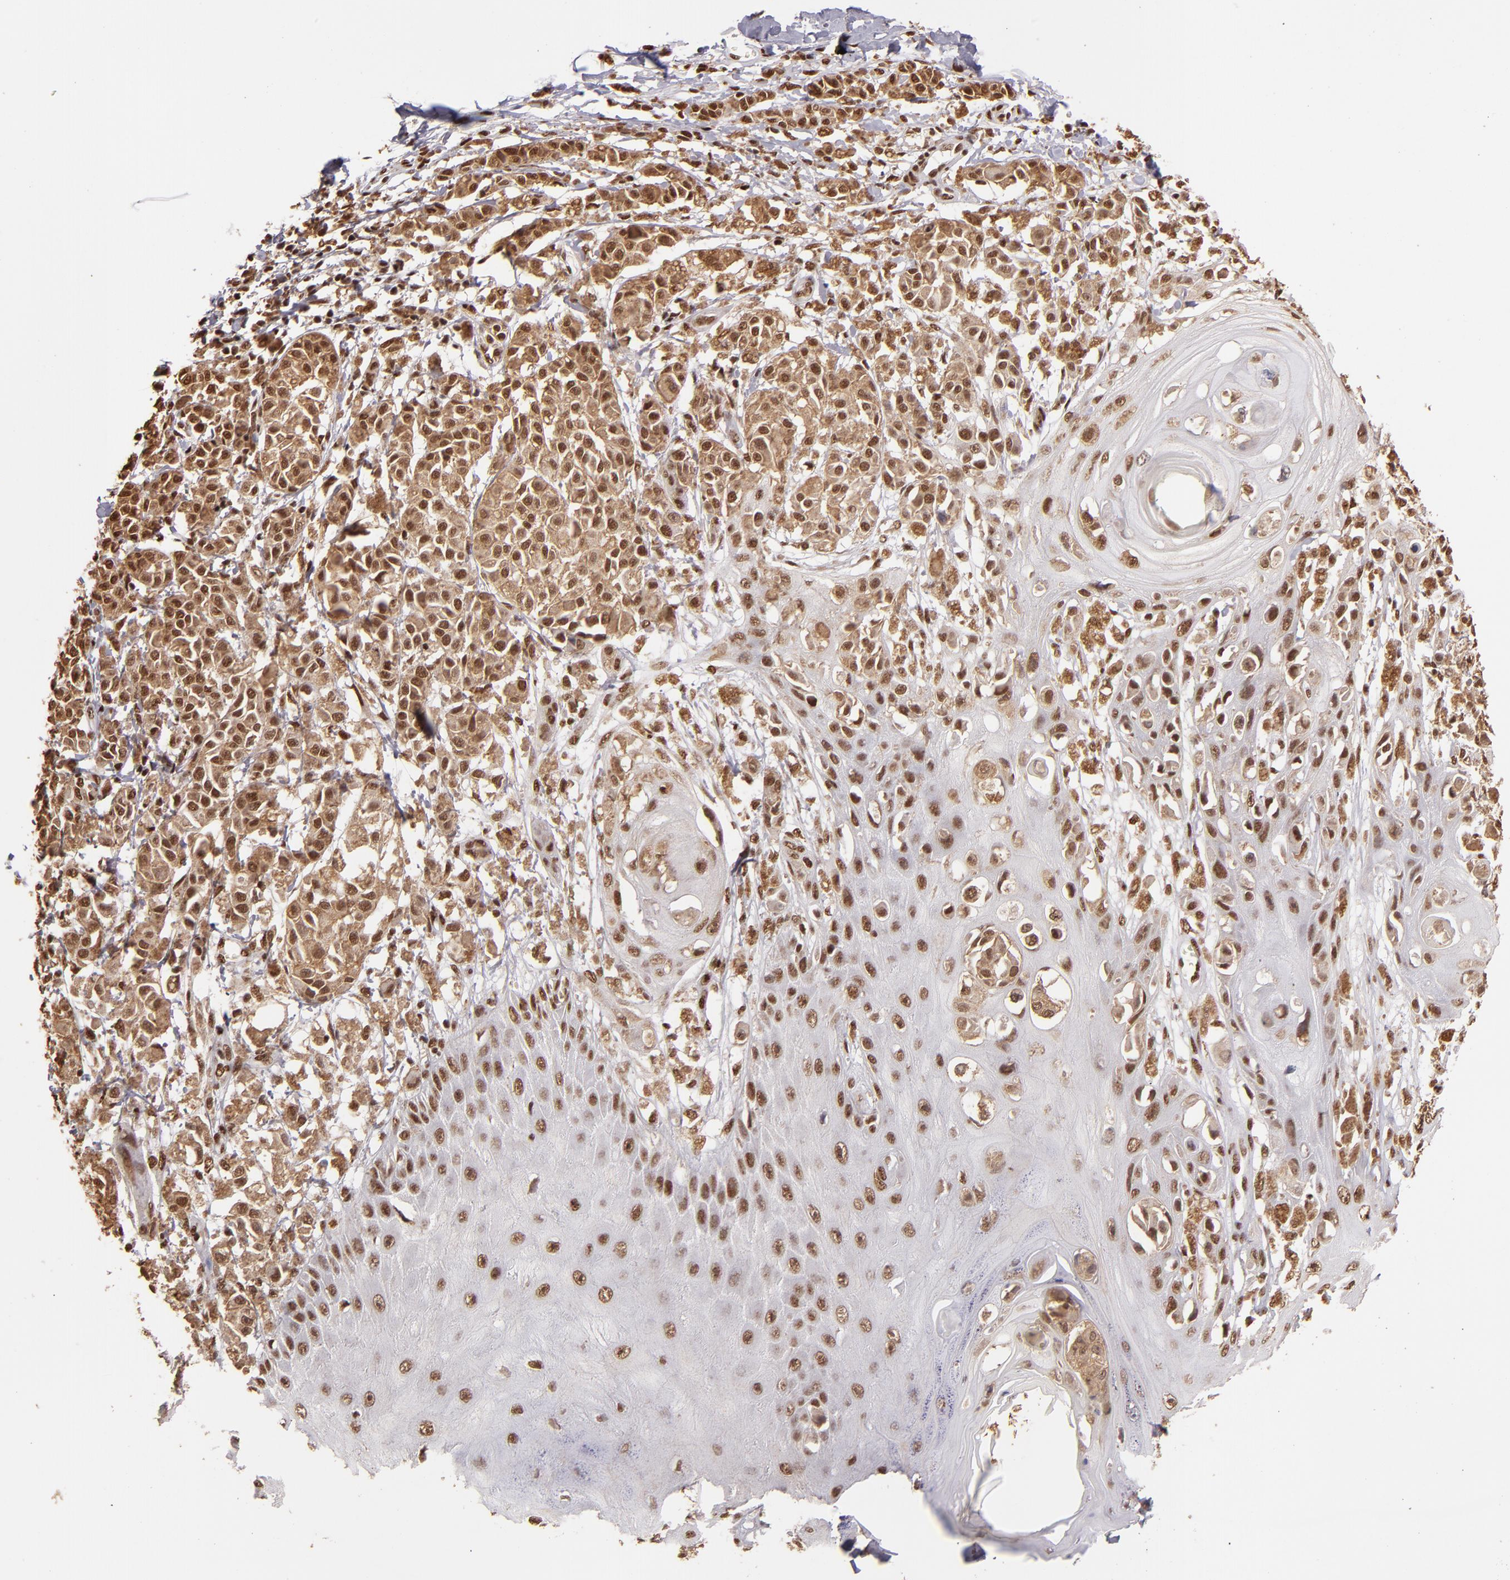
{"staining": {"intensity": "moderate", "quantity": ">75%", "location": "cytoplasmic/membranous,nuclear"}, "tissue": "melanoma", "cell_type": "Tumor cells", "image_type": "cancer", "snomed": [{"axis": "morphology", "description": "Malignant melanoma, NOS"}, {"axis": "topography", "description": "Skin"}], "caption": "This photomicrograph reveals immunohistochemistry (IHC) staining of human malignant melanoma, with medium moderate cytoplasmic/membranous and nuclear staining in about >75% of tumor cells.", "gene": "SP1", "patient": {"sex": "male", "age": 76}}